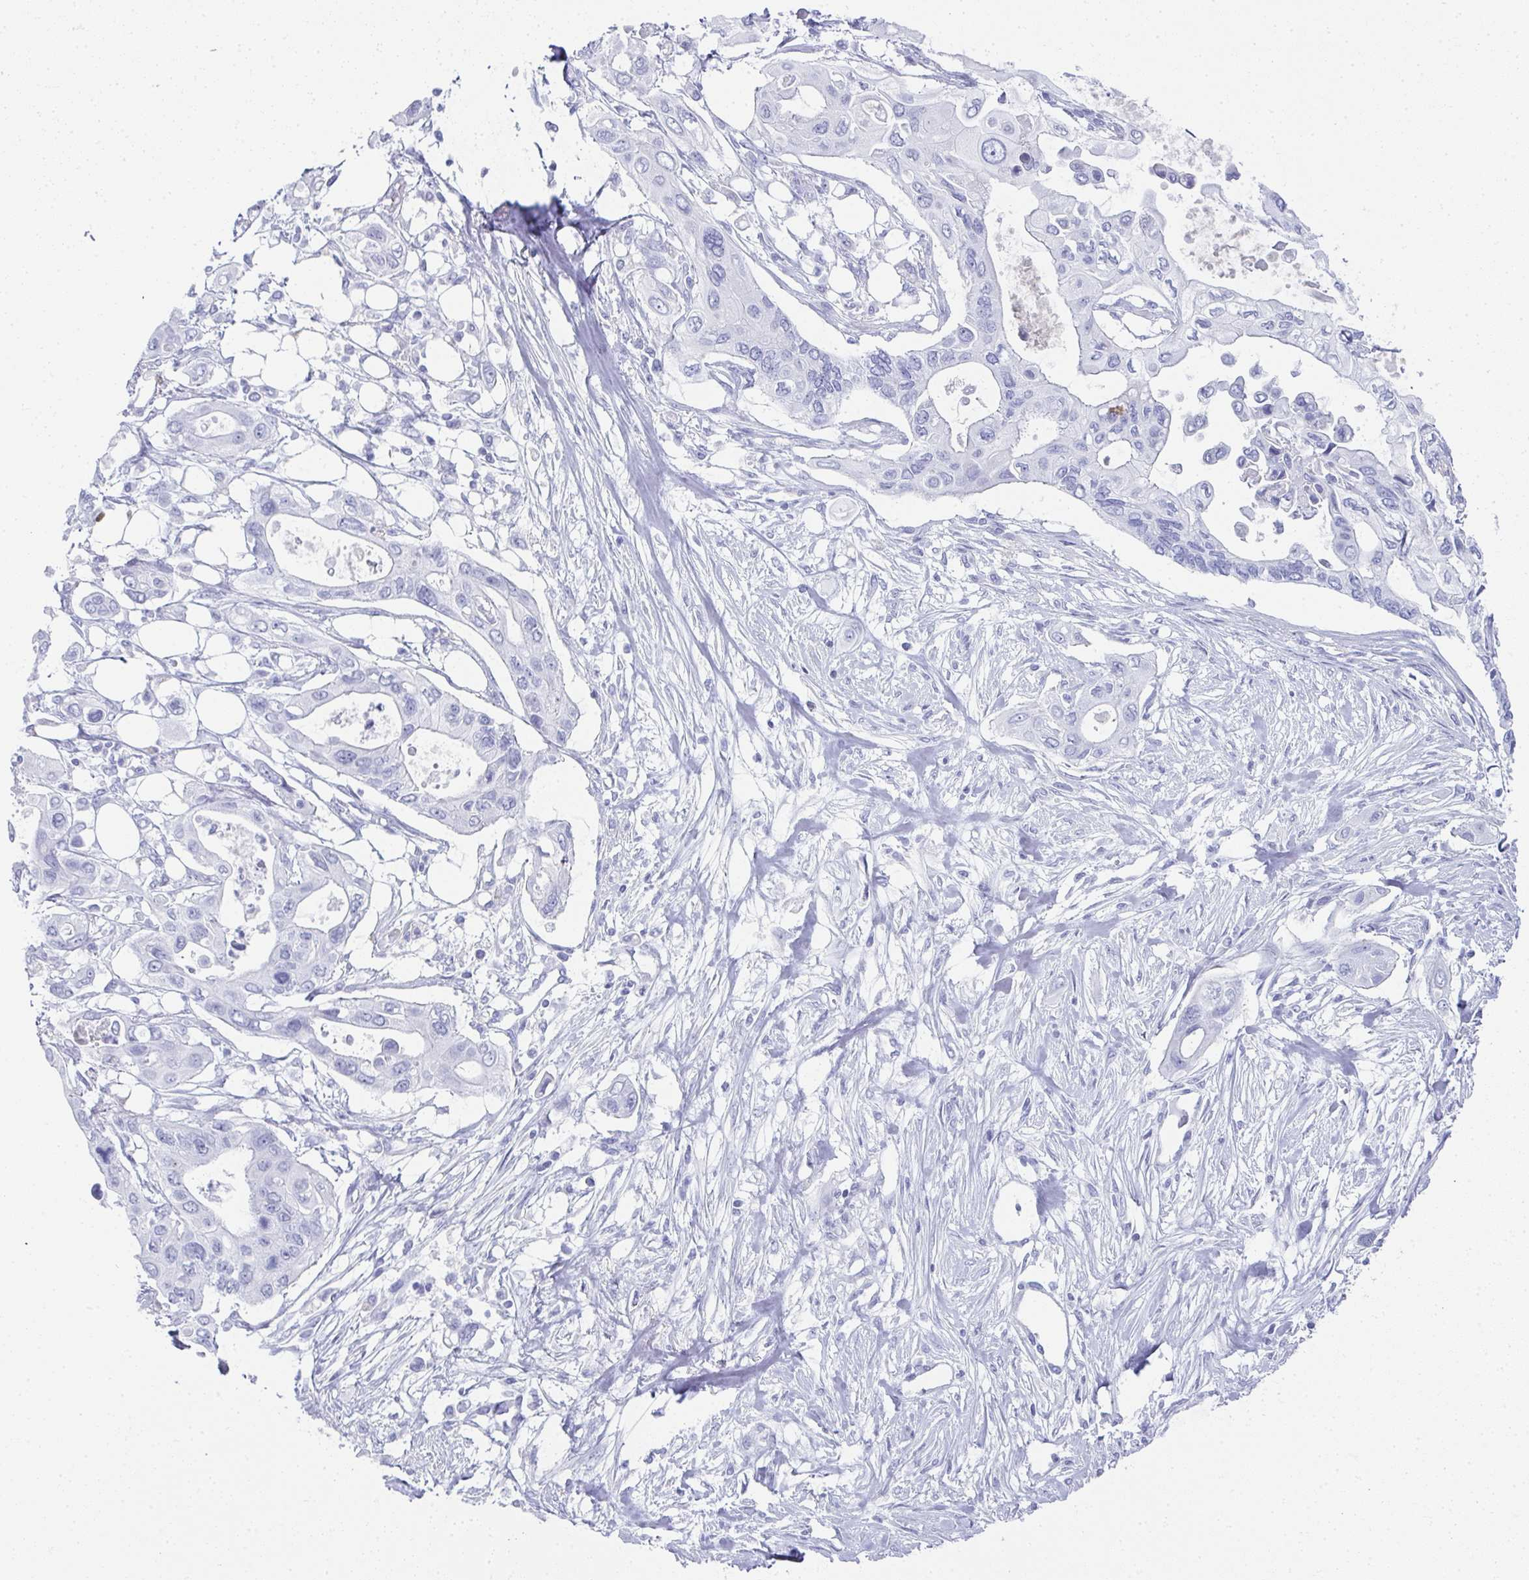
{"staining": {"intensity": "negative", "quantity": "none", "location": "none"}, "tissue": "pancreatic cancer", "cell_type": "Tumor cells", "image_type": "cancer", "snomed": [{"axis": "morphology", "description": "Adenocarcinoma, NOS"}, {"axis": "topography", "description": "Pancreas"}], "caption": "High magnification brightfield microscopy of pancreatic cancer stained with DAB (3,3'-diaminobenzidine) (brown) and counterstained with hematoxylin (blue): tumor cells show no significant positivity.", "gene": "SYCP1", "patient": {"sex": "female", "age": 63}}